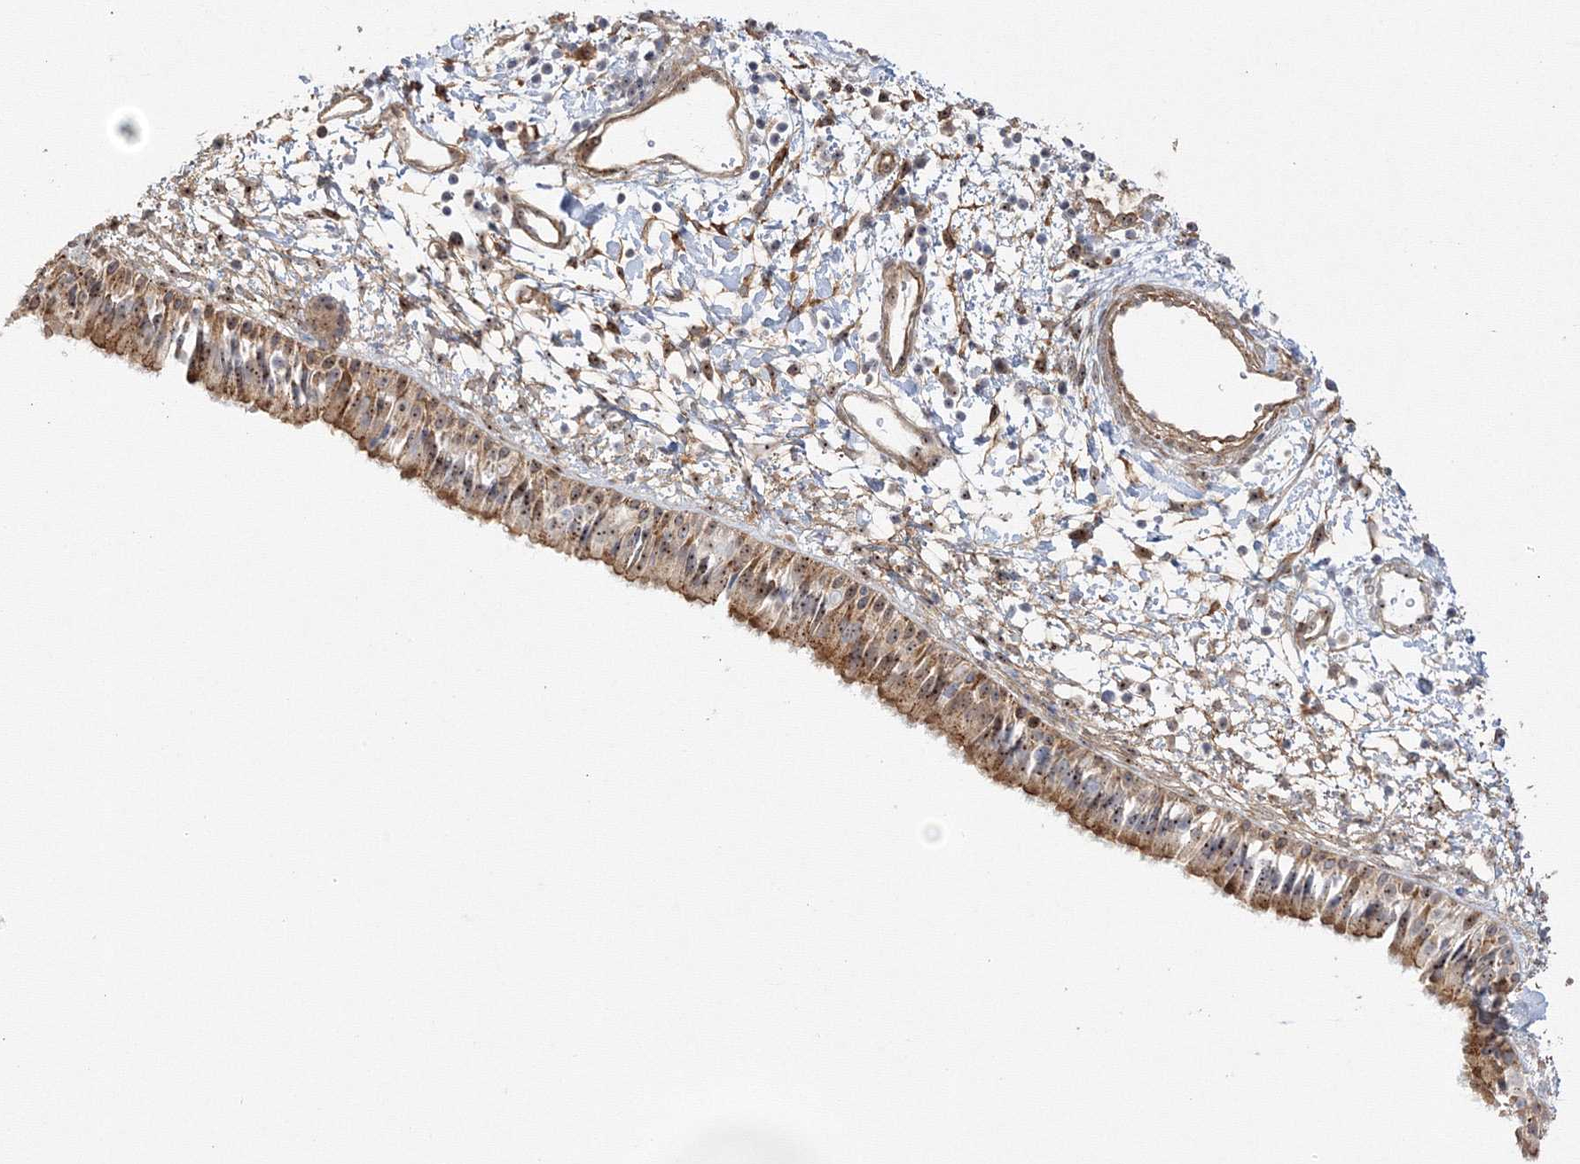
{"staining": {"intensity": "moderate", "quantity": ">75%", "location": "cytoplasmic/membranous,nuclear"}, "tissue": "nasopharynx", "cell_type": "Respiratory epithelial cells", "image_type": "normal", "snomed": [{"axis": "morphology", "description": "Normal tissue, NOS"}, {"axis": "topography", "description": "Nasopharynx"}], "caption": "Protein staining displays moderate cytoplasmic/membranous,nuclear staining in approximately >75% of respiratory epithelial cells in normal nasopharynx. (Brightfield microscopy of DAB IHC at high magnification).", "gene": "NPM3", "patient": {"sex": "male", "age": 22}}